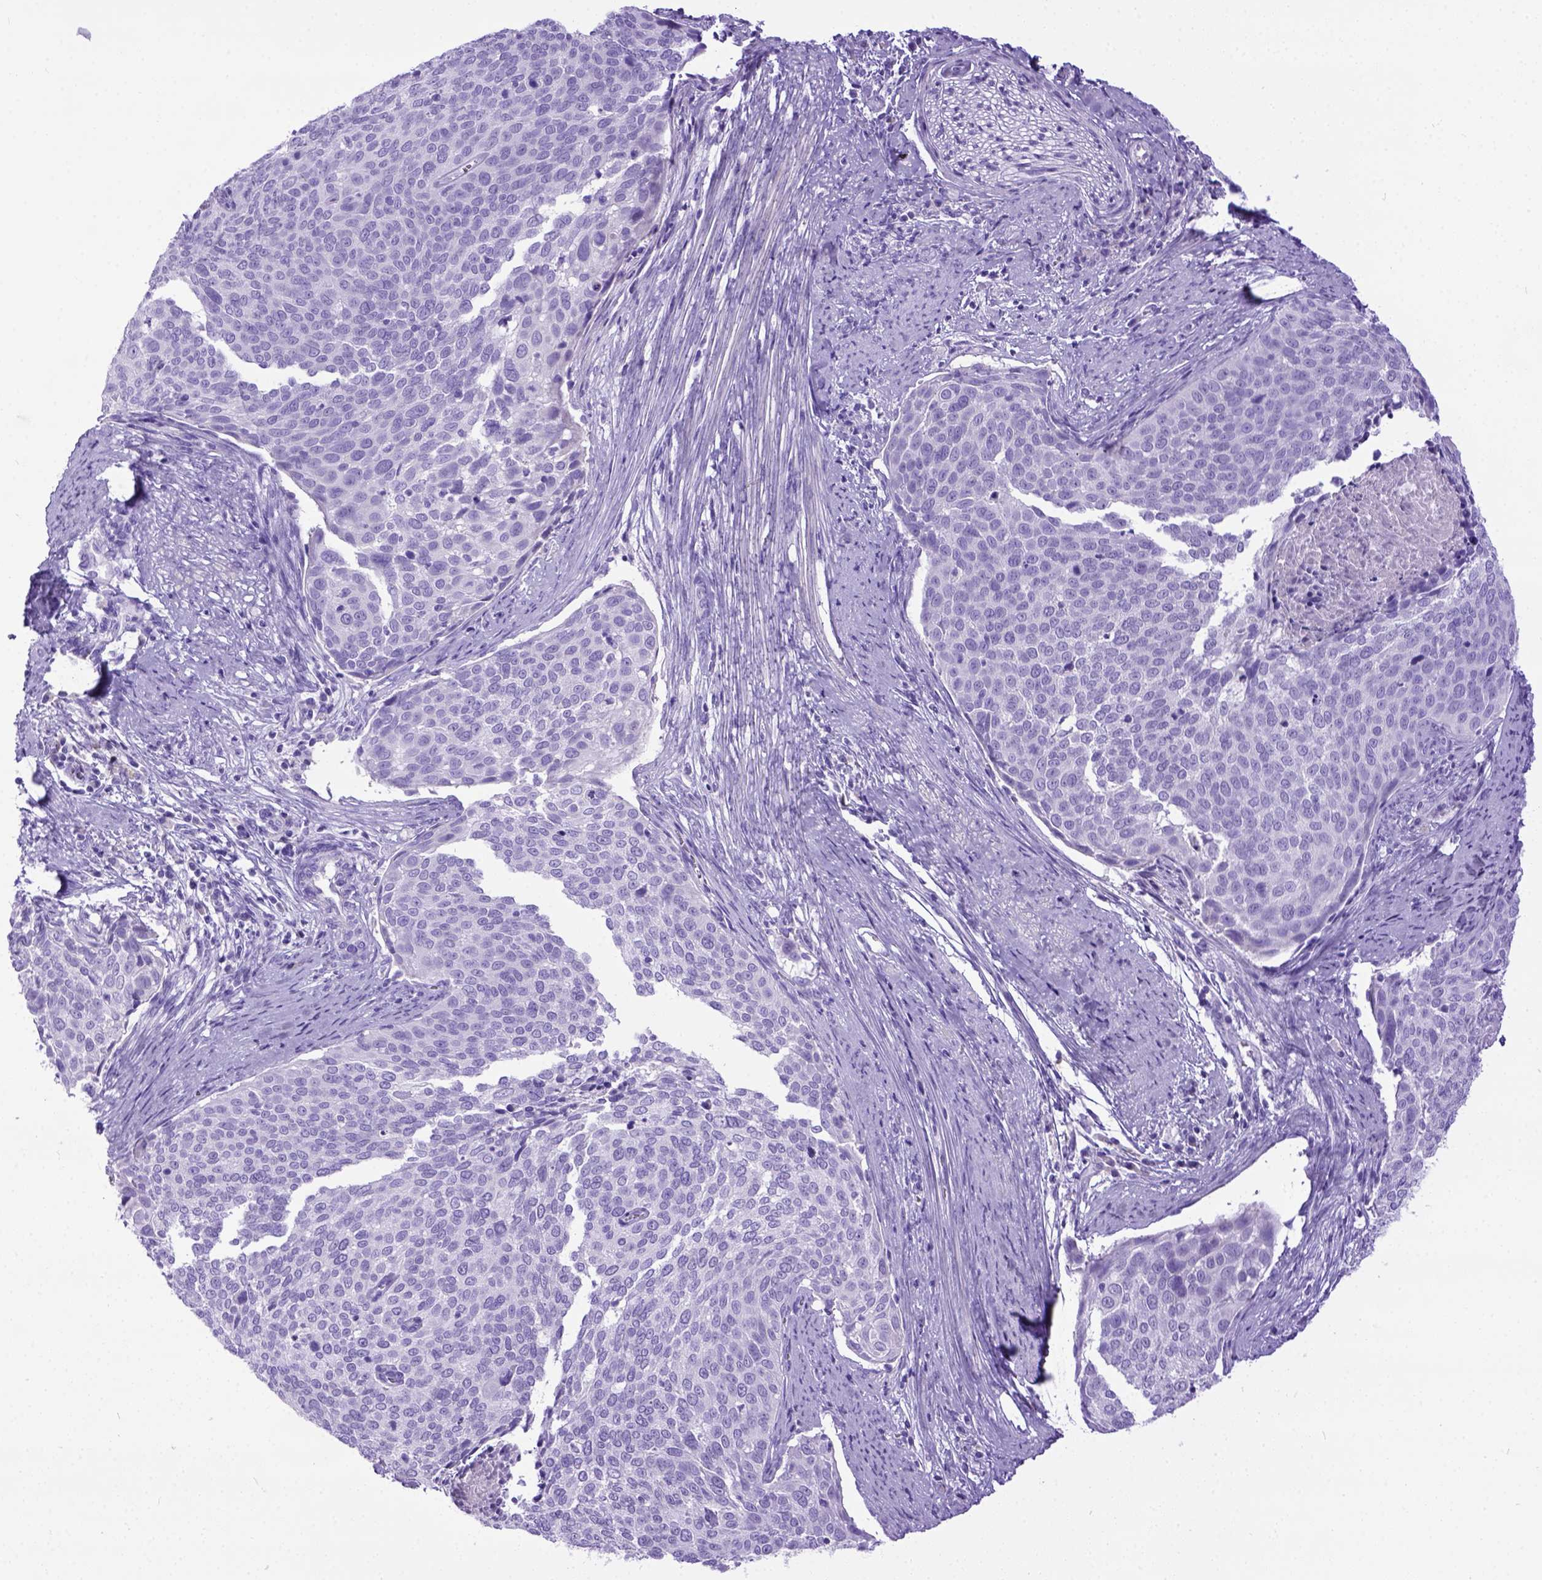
{"staining": {"intensity": "negative", "quantity": "none", "location": "none"}, "tissue": "cervical cancer", "cell_type": "Tumor cells", "image_type": "cancer", "snomed": [{"axis": "morphology", "description": "Squamous cell carcinoma, NOS"}, {"axis": "topography", "description": "Cervix"}], "caption": "Immunohistochemical staining of human squamous cell carcinoma (cervical) exhibits no significant staining in tumor cells. (DAB (3,3'-diaminobenzidine) immunohistochemistry (IHC) with hematoxylin counter stain).", "gene": "IGF2", "patient": {"sex": "female", "age": 39}}